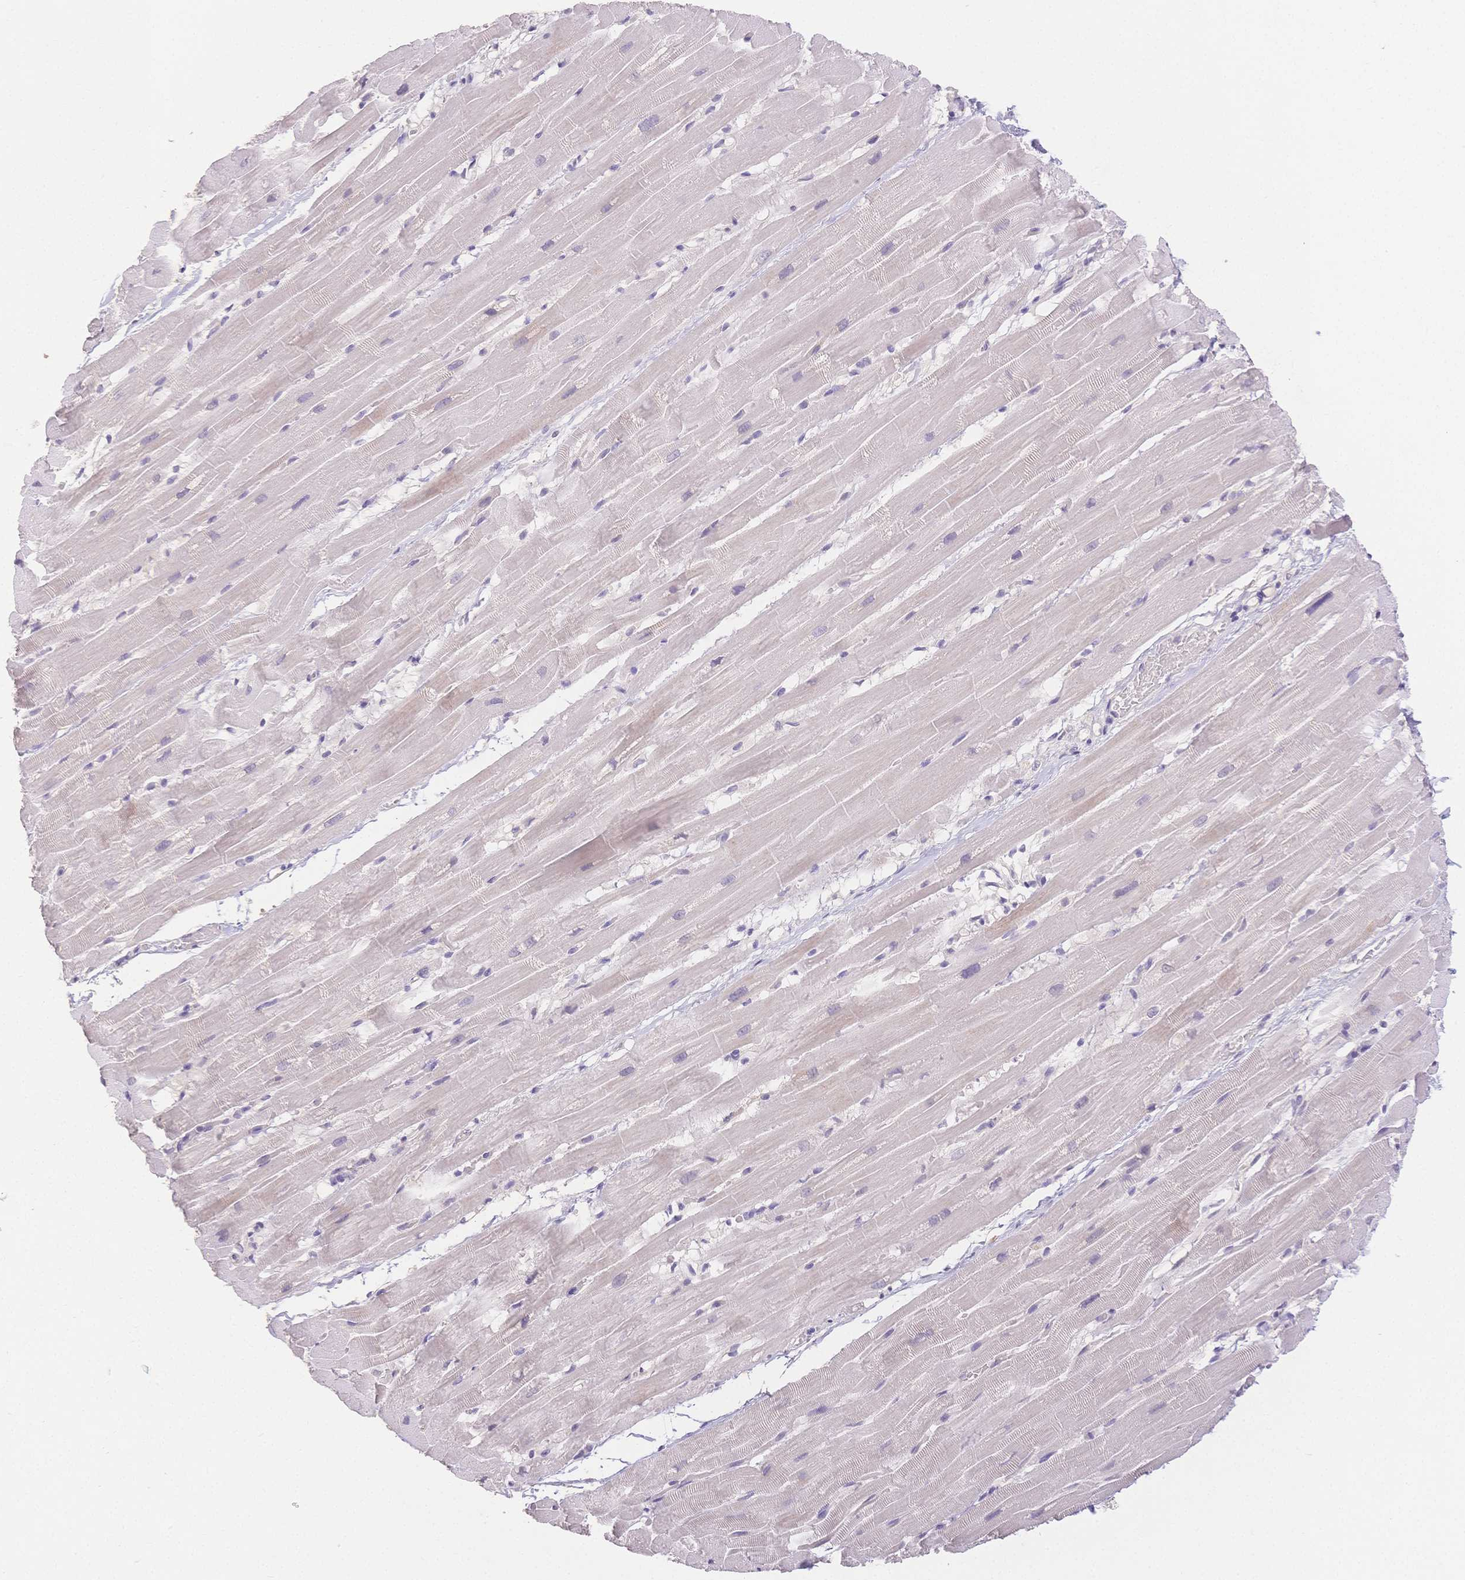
{"staining": {"intensity": "weak", "quantity": "<25%", "location": "cytoplasmic/membranous"}, "tissue": "heart muscle", "cell_type": "Cardiomyocytes", "image_type": "normal", "snomed": [{"axis": "morphology", "description": "Normal tissue, NOS"}, {"axis": "topography", "description": "Heart"}], "caption": "Immunohistochemical staining of benign heart muscle shows no significant expression in cardiomyocytes. Nuclei are stained in blue.", "gene": "SUV39H2", "patient": {"sex": "male", "age": 37}}